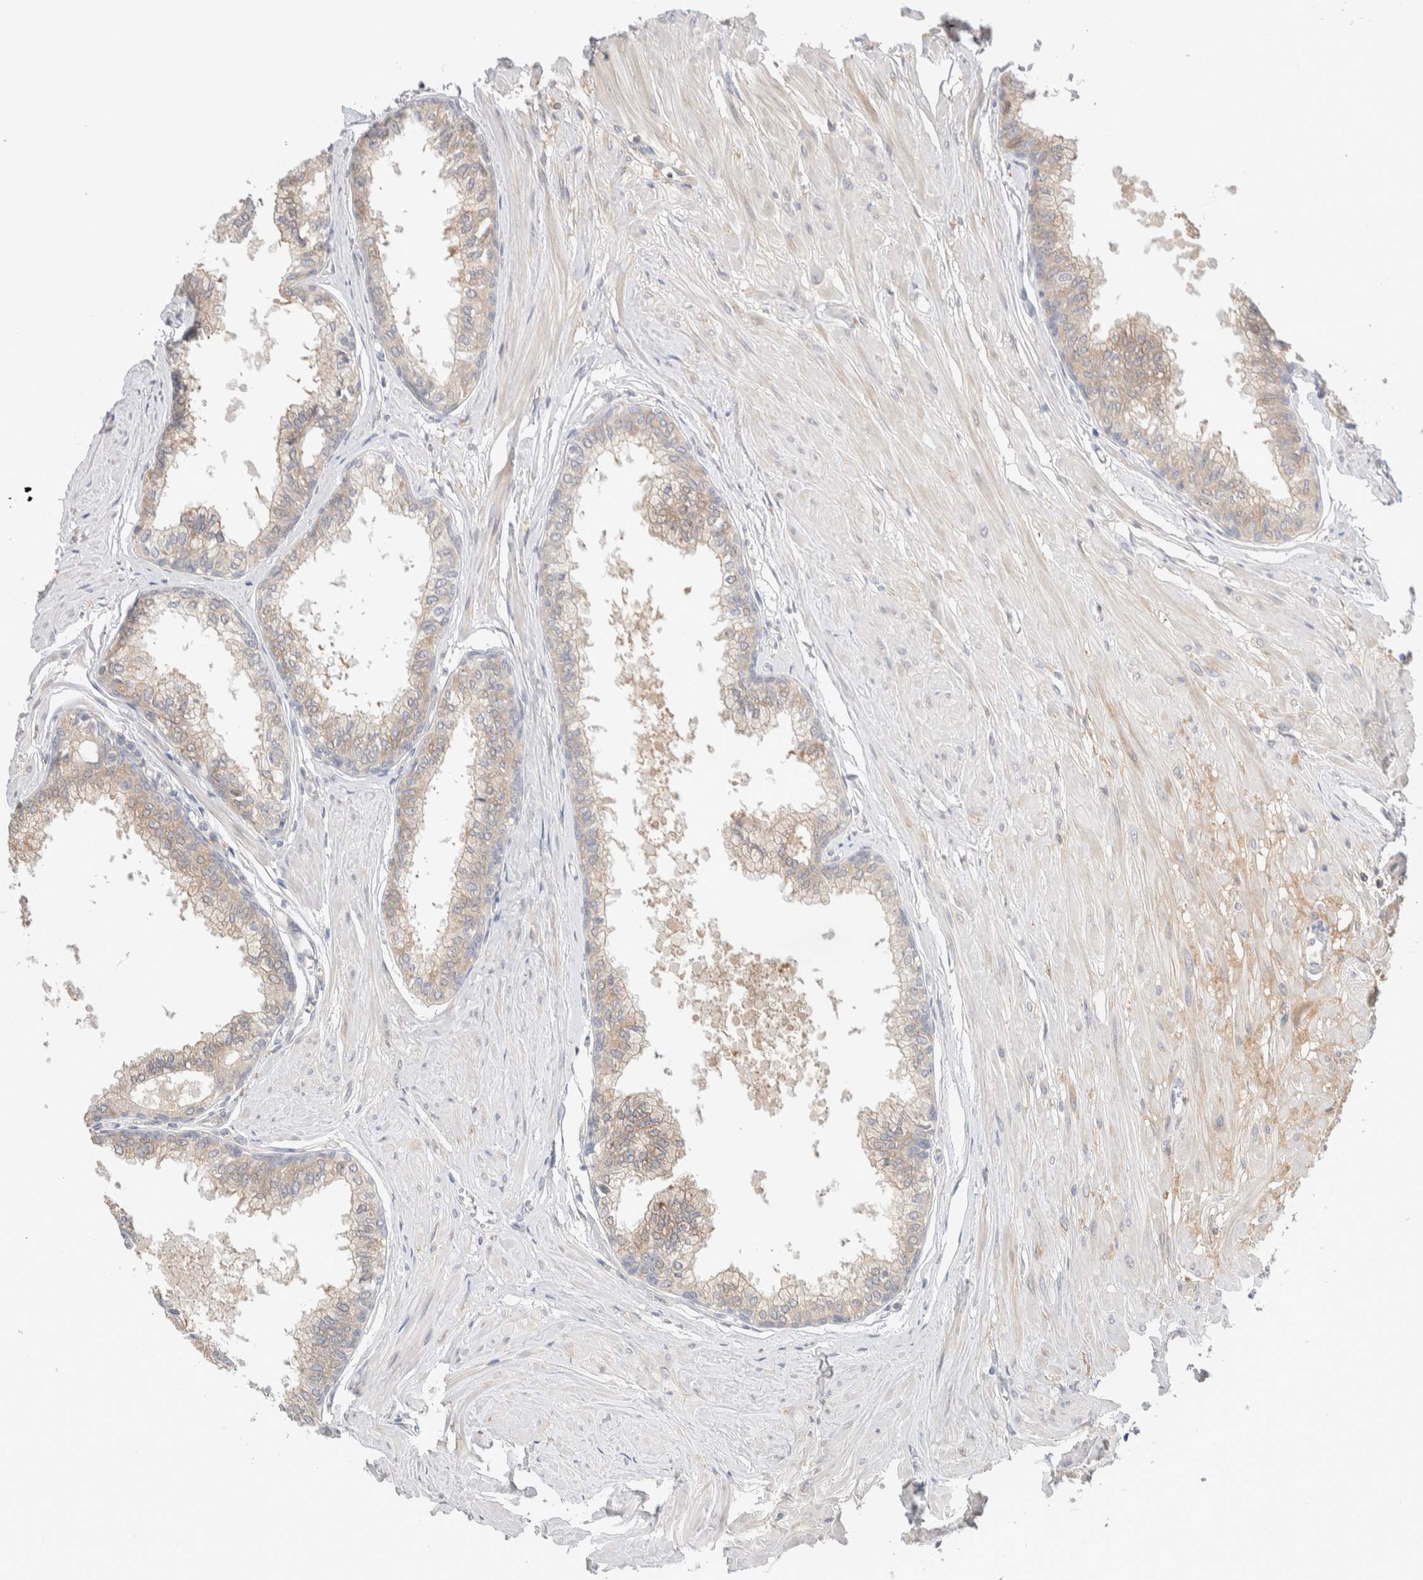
{"staining": {"intensity": "weak", "quantity": ">75%", "location": "cytoplasmic/membranous"}, "tissue": "seminal vesicle", "cell_type": "Glandular cells", "image_type": "normal", "snomed": [{"axis": "morphology", "description": "Normal tissue, NOS"}, {"axis": "topography", "description": "Prostate"}, {"axis": "topography", "description": "Seminal veicle"}], "caption": "About >75% of glandular cells in benign human seminal vesicle display weak cytoplasmic/membranous protein expression as visualized by brown immunohistochemical staining.", "gene": "RUSF1", "patient": {"sex": "male", "age": 60}}